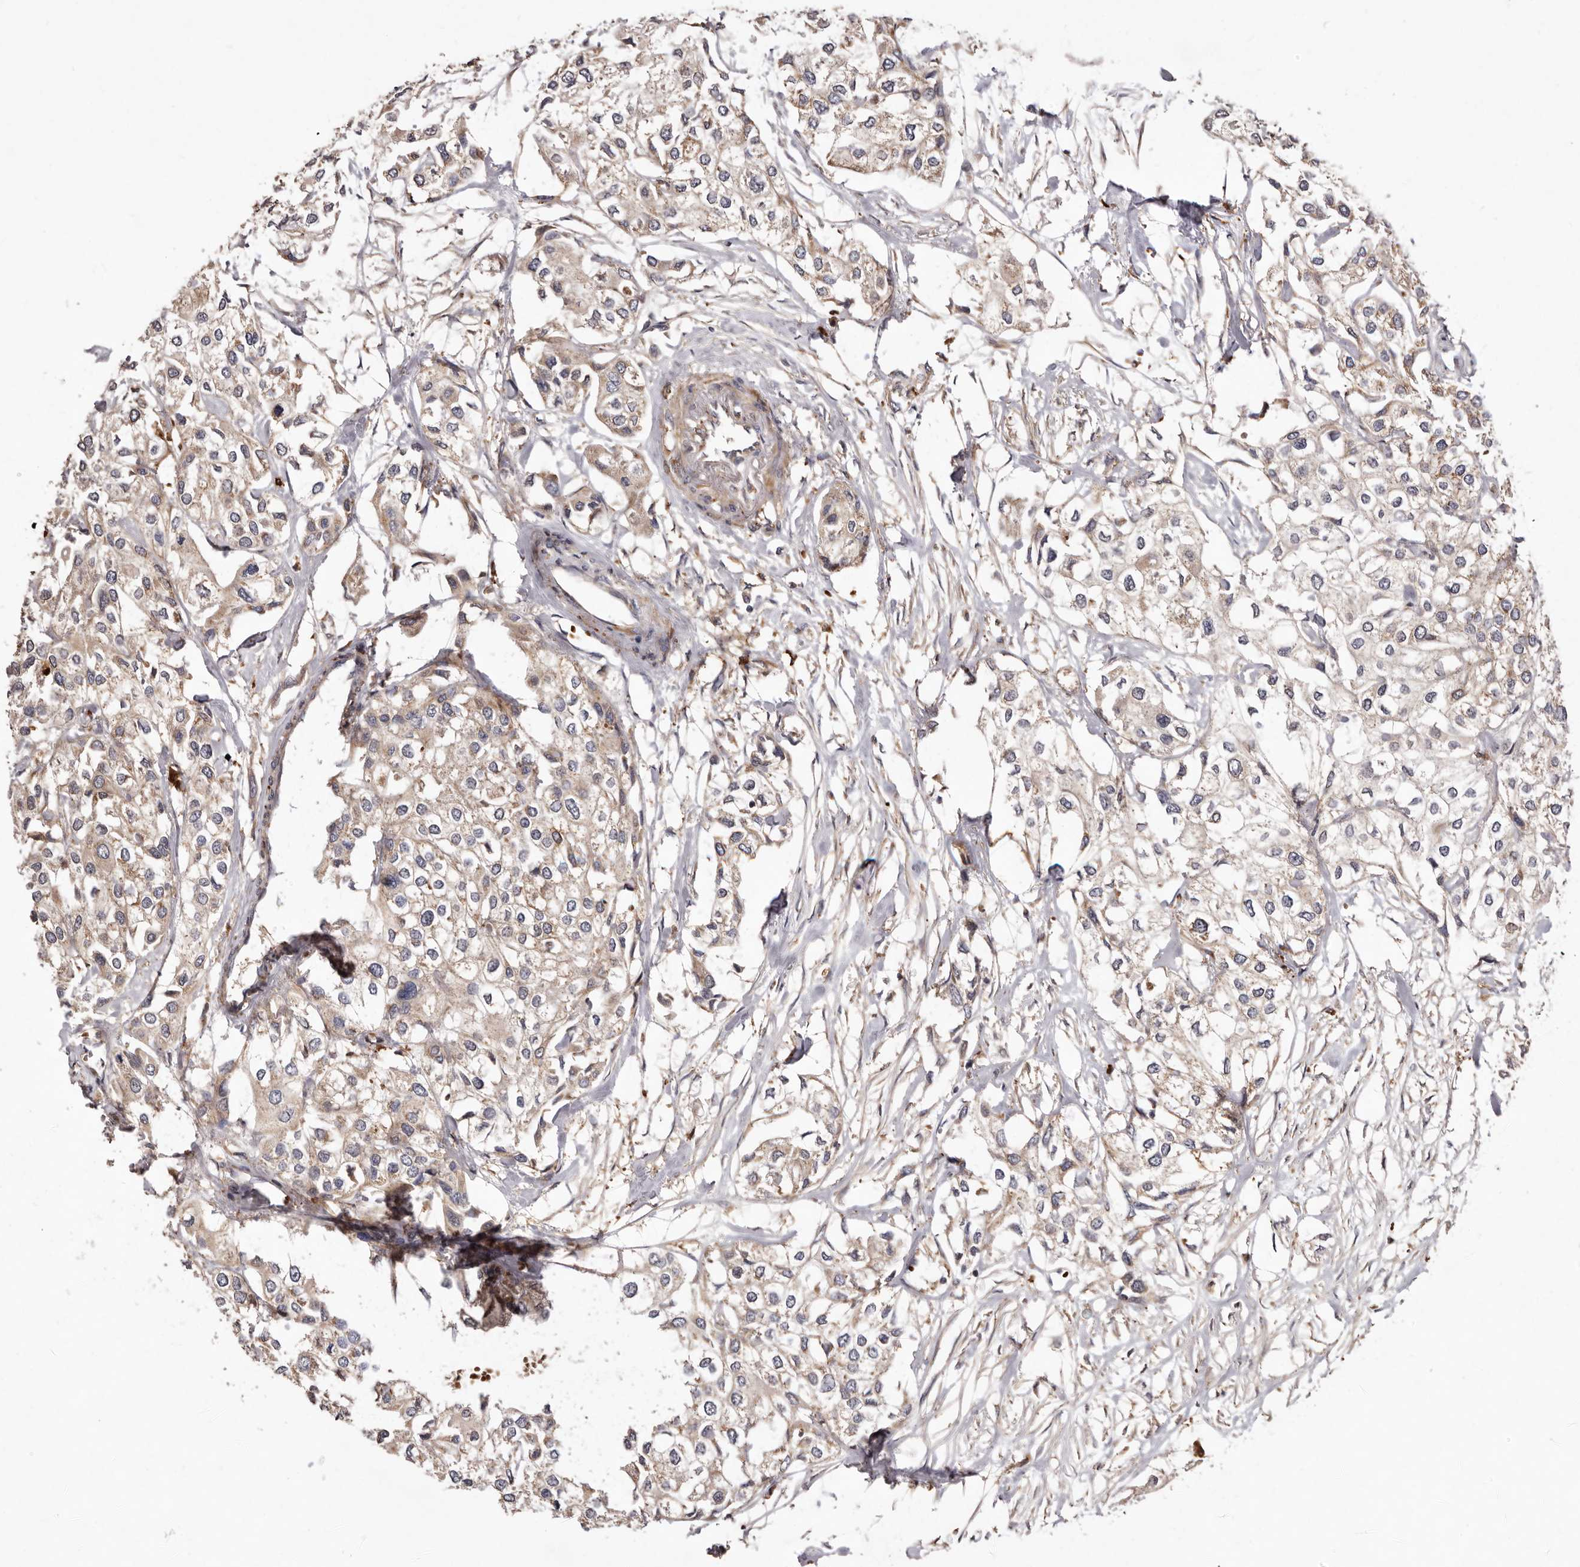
{"staining": {"intensity": "weak", "quantity": ">75%", "location": "cytoplasmic/membranous"}, "tissue": "urothelial cancer", "cell_type": "Tumor cells", "image_type": "cancer", "snomed": [{"axis": "morphology", "description": "Urothelial carcinoma, High grade"}, {"axis": "topography", "description": "Urinary bladder"}], "caption": "Immunohistochemical staining of human high-grade urothelial carcinoma shows low levels of weak cytoplasmic/membranous positivity in about >75% of tumor cells. Using DAB (3,3'-diaminobenzidine) (brown) and hematoxylin (blue) stains, captured at high magnification using brightfield microscopy.", "gene": "GOT1L1", "patient": {"sex": "male", "age": 64}}